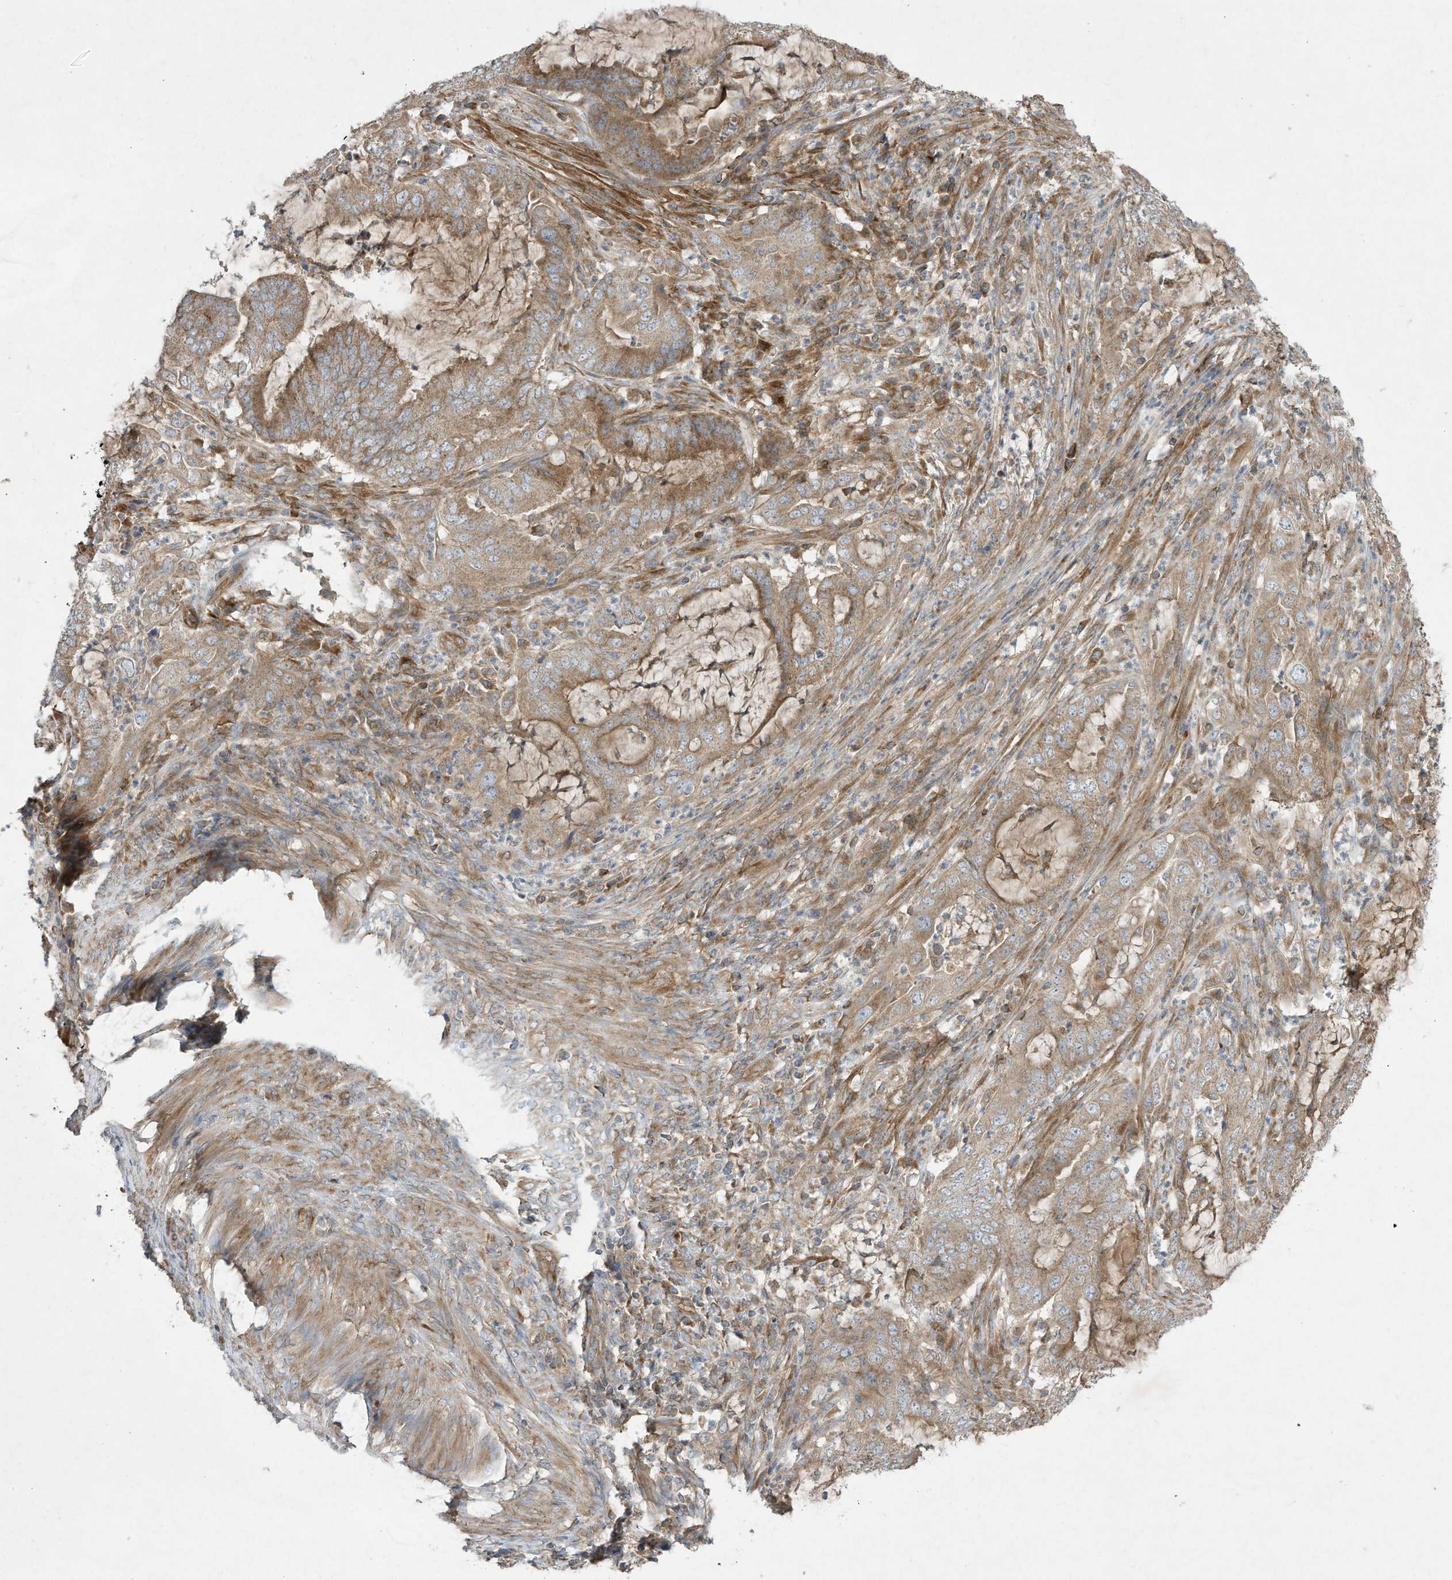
{"staining": {"intensity": "moderate", "quantity": ">75%", "location": "cytoplasmic/membranous"}, "tissue": "endometrial cancer", "cell_type": "Tumor cells", "image_type": "cancer", "snomed": [{"axis": "morphology", "description": "Adenocarcinoma, NOS"}, {"axis": "topography", "description": "Endometrium"}], "caption": "IHC (DAB) staining of endometrial cancer (adenocarcinoma) reveals moderate cytoplasmic/membranous protein expression in approximately >75% of tumor cells.", "gene": "SYNJ2", "patient": {"sex": "female", "age": 51}}